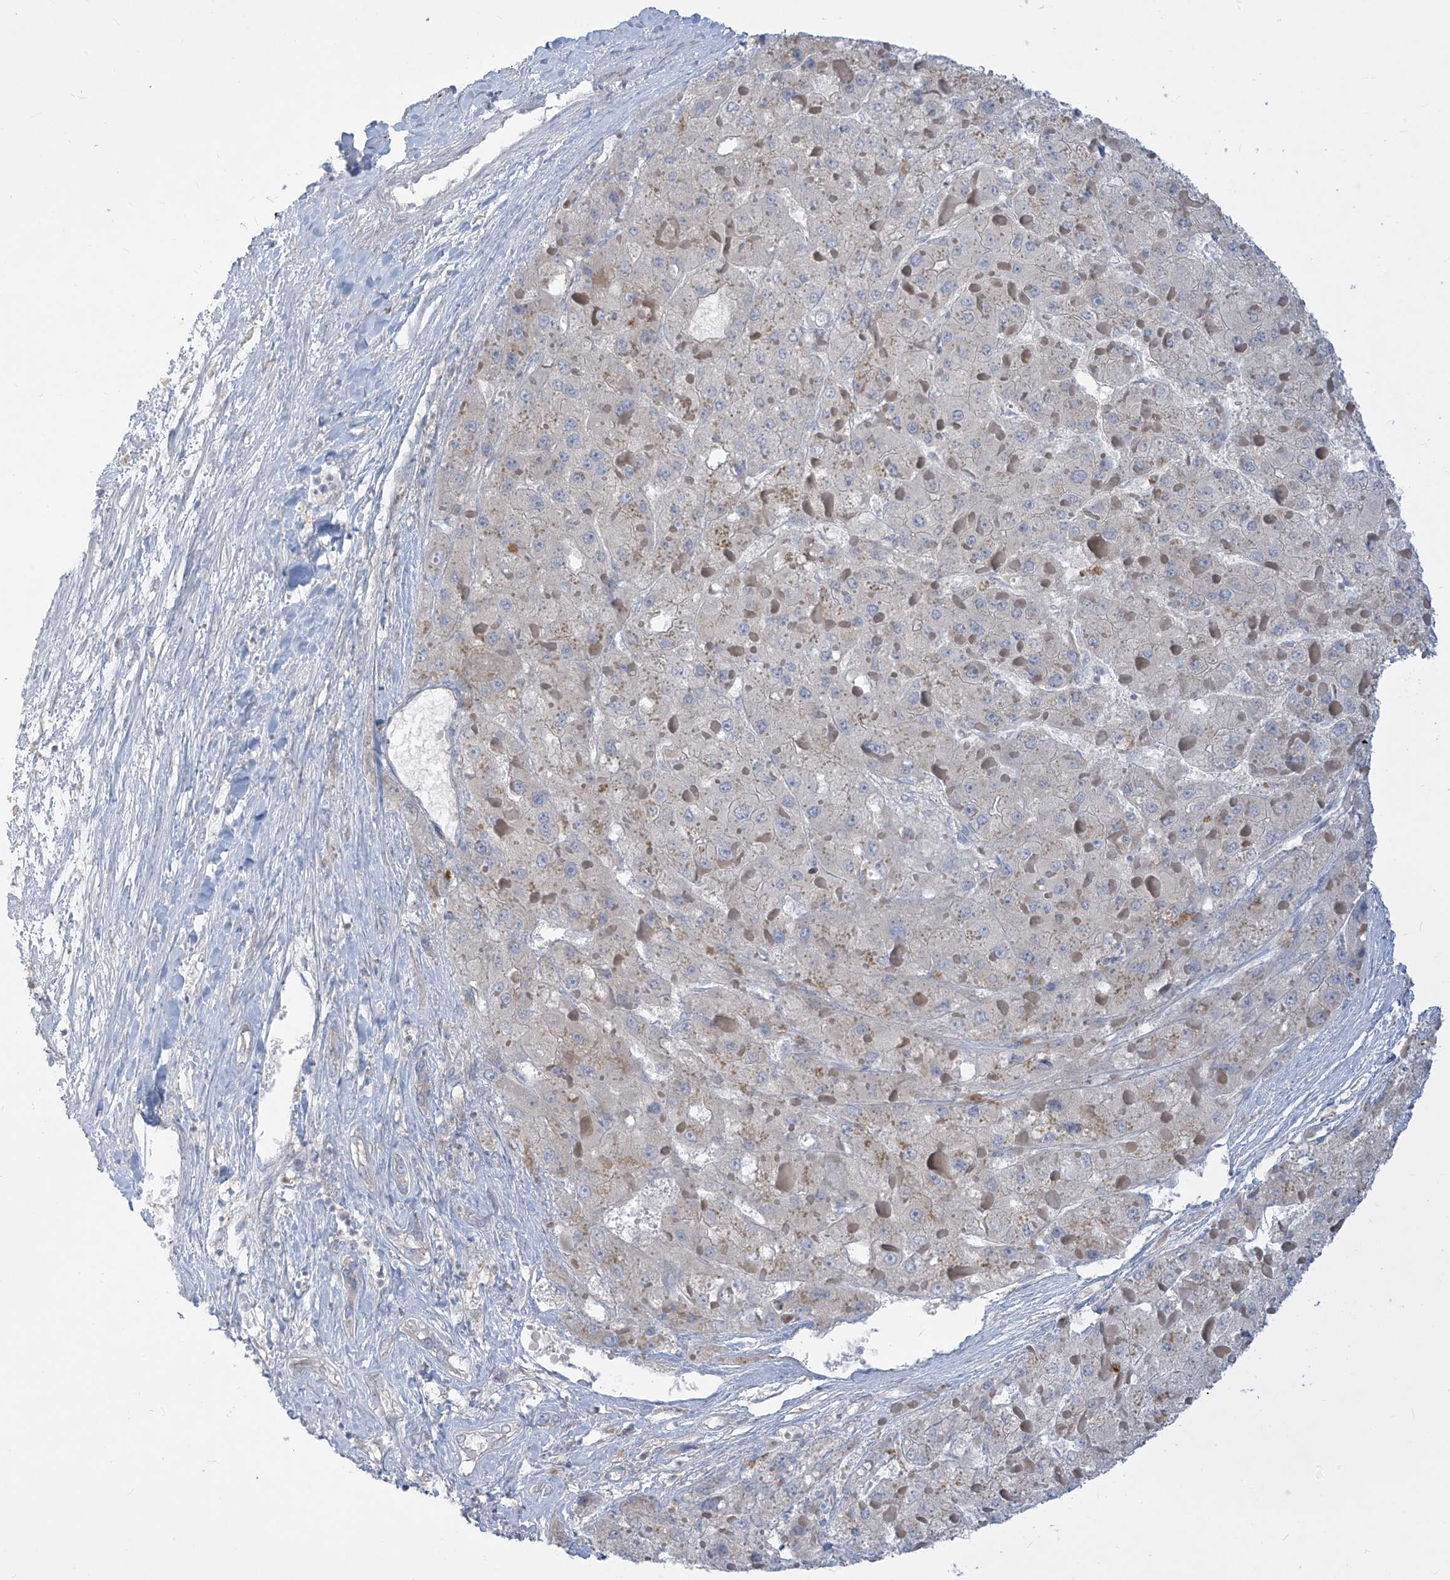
{"staining": {"intensity": "negative", "quantity": "none", "location": "none"}, "tissue": "liver cancer", "cell_type": "Tumor cells", "image_type": "cancer", "snomed": [{"axis": "morphology", "description": "Carcinoma, Hepatocellular, NOS"}, {"axis": "topography", "description": "Liver"}], "caption": "High power microscopy image of an IHC photomicrograph of liver cancer, revealing no significant expression in tumor cells.", "gene": "DGKQ", "patient": {"sex": "female", "age": 73}}